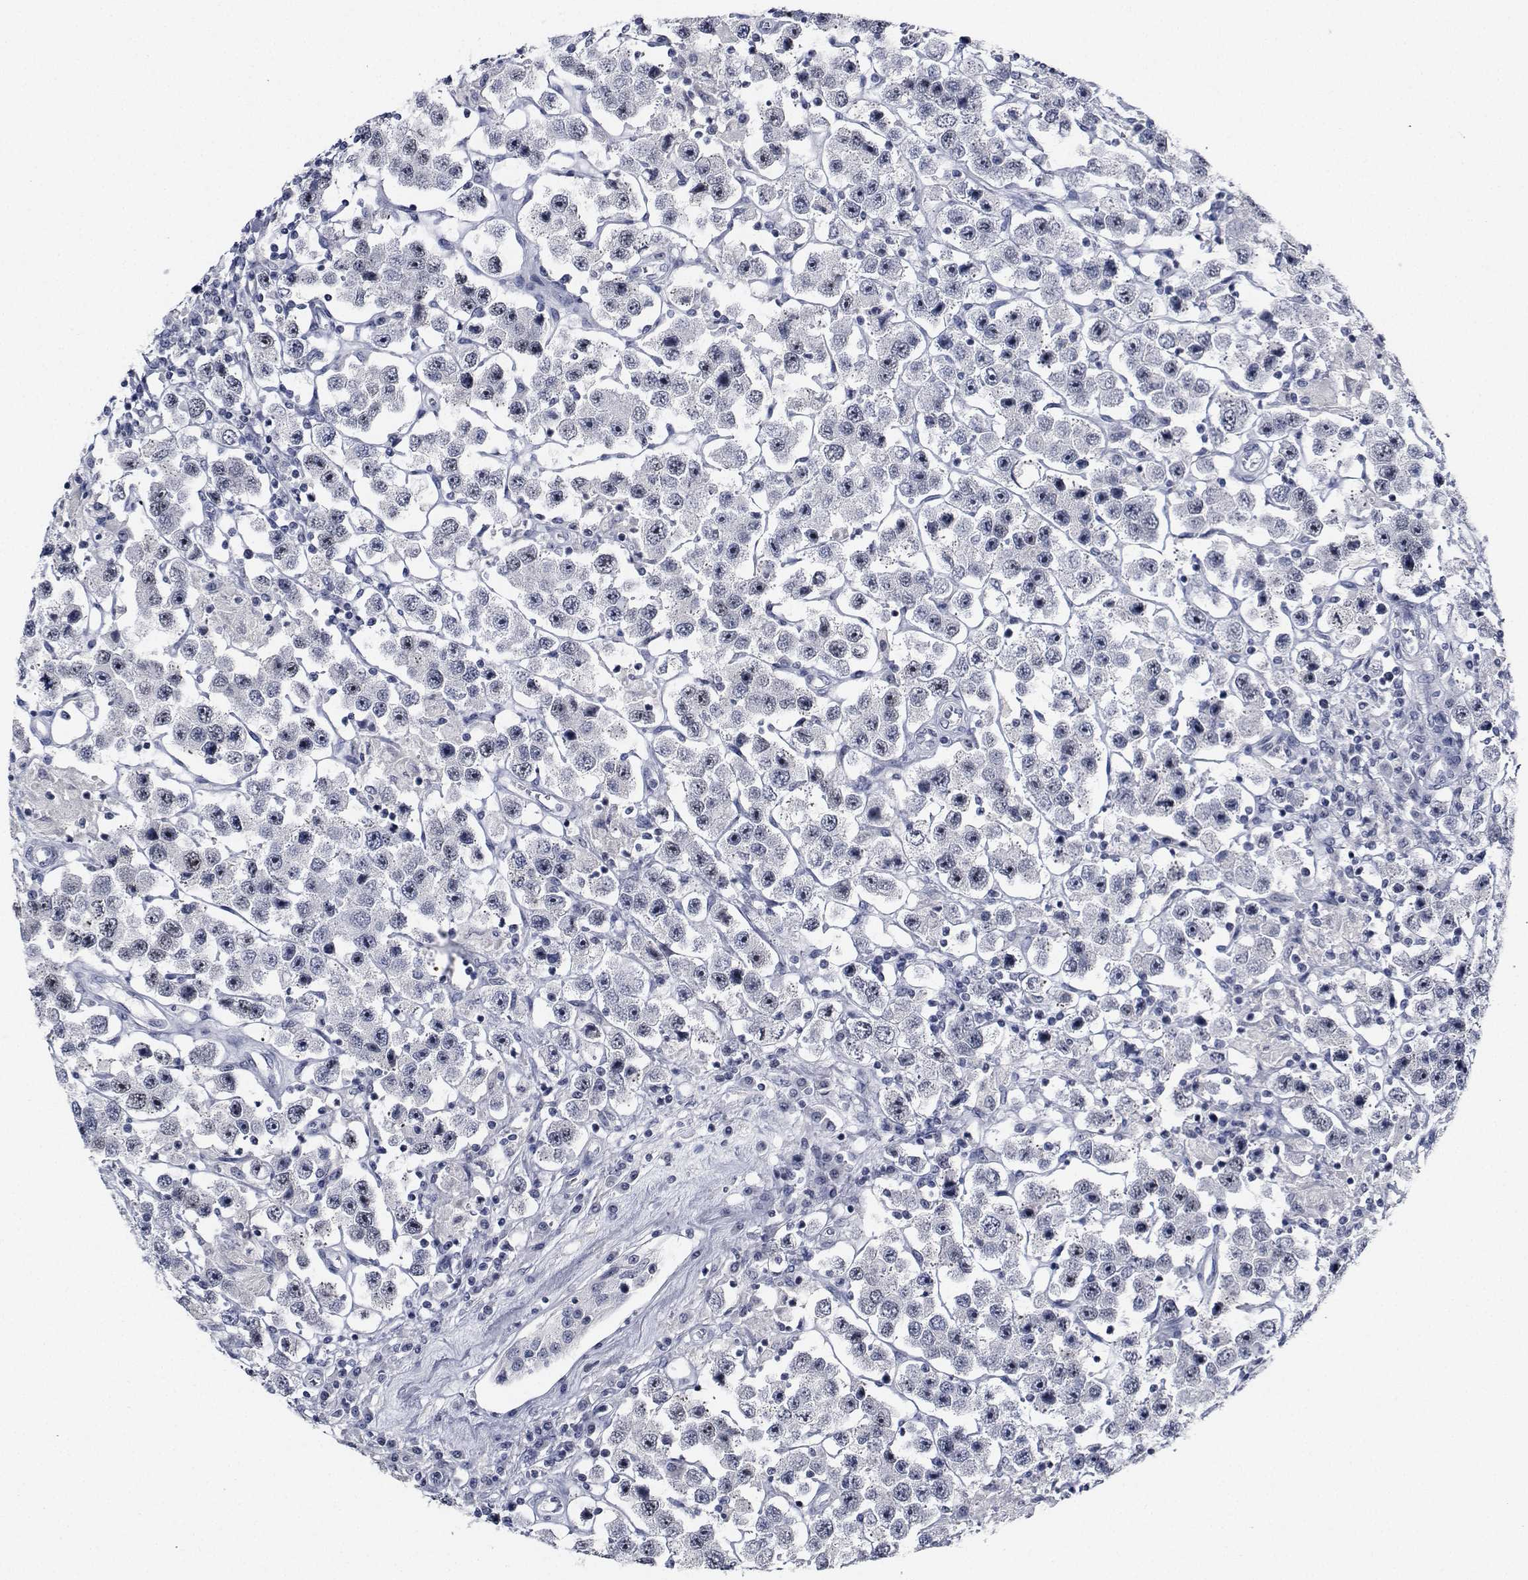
{"staining": {"intensity": "negative", "quantity": "none", "location": "none"}, "tissue": "testis cancer", "cell_type": "Tumor cells", "image_type": "cancer", "snomed": [{"axis": "morphology", "description": "Seminoma, NOS"}, {"axis": "topography", "description": "Testis"}], "caption": "This image is of testis seminoma stained with immunohistochemistry (IHC) to label a protein in brown with the nuclei are counter-stained blue. There is no staining in tumor cells.", "gene": "NVL", "patient": {"sex": "male", "age": 45}}